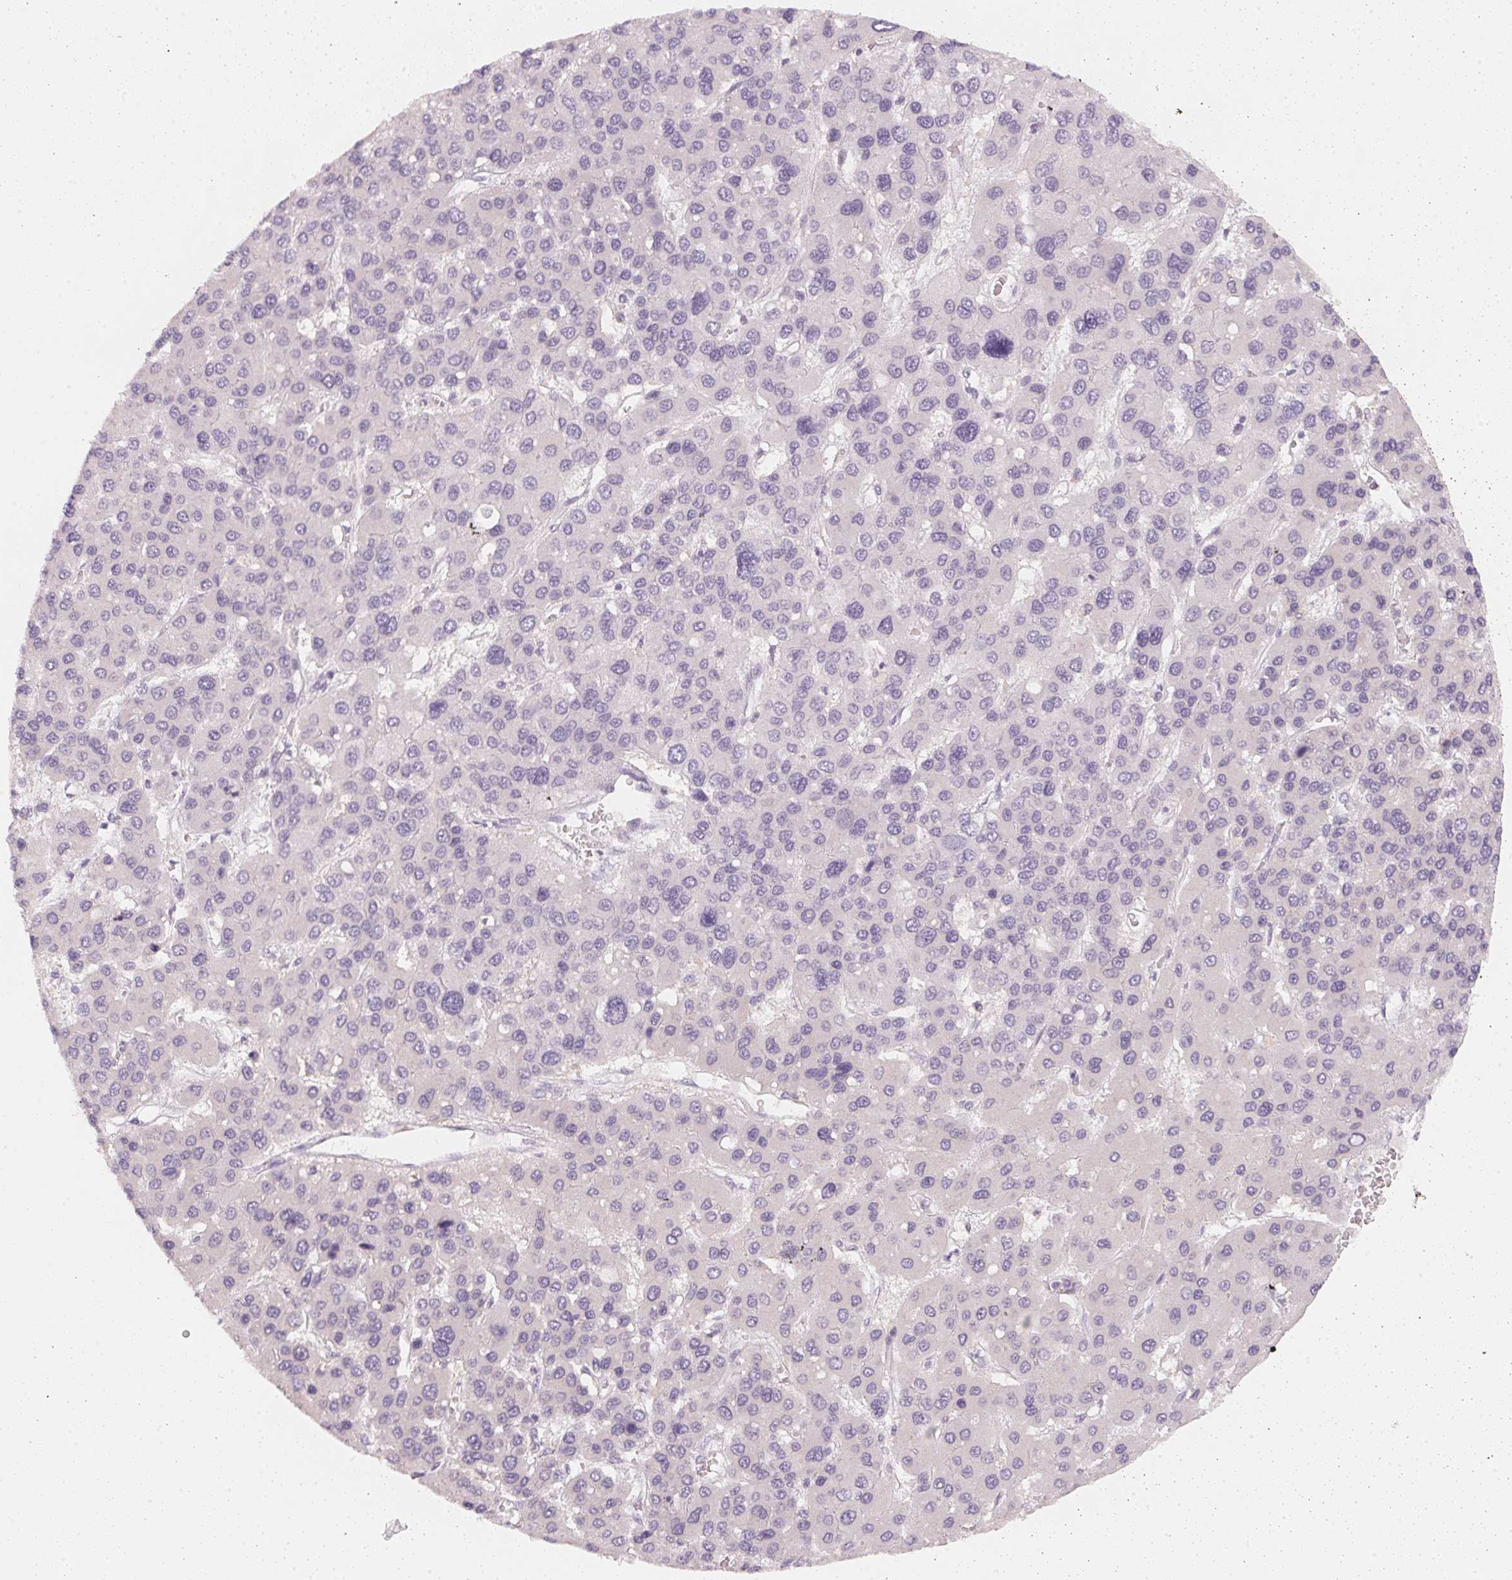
{"staining": {"intensity": "negative", "quantity": "none", "location": "none"}, "tissue": "liver cancer", "cell_type": "Tumor cells", "image_type": "cancer", "snomed": [{"axis": "morphology", "description": "Carcinoma, Hepatocellular, NOS"}, {"axis": "topography", "description": "Liver"}], "caption": "There is no significant staining in tumor cells of liver cancer (hepatocellular carcinoma).", "gene": "CFAP276", "patient": {"sex": "female", "age": 41}}